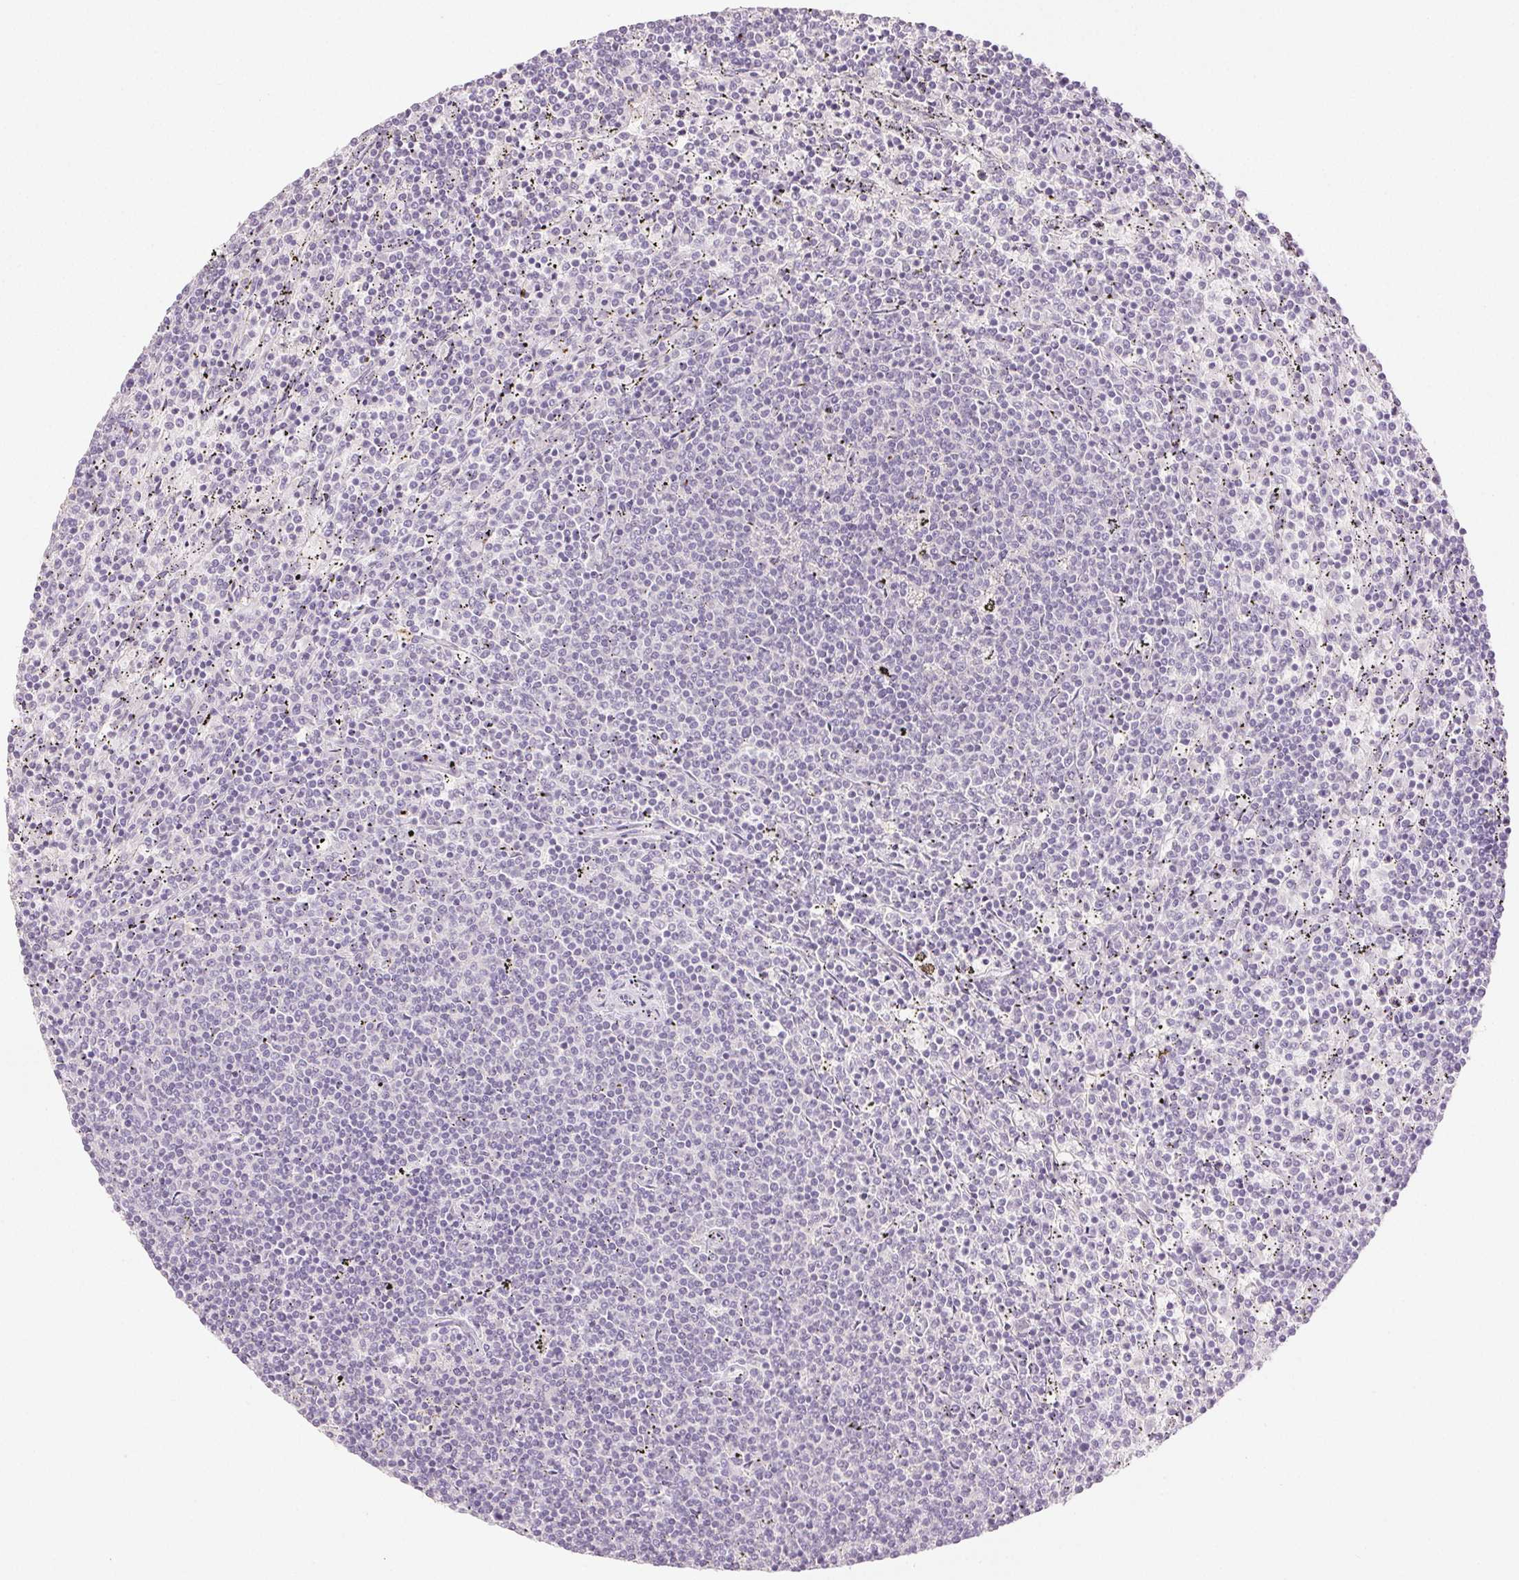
{"staining": {"intensity": "negative", "quantity": "none", "location": "none"}, "tissue": "lymphoma", "cell_type": "Tumor cells", "image_type": "cancer", "snomed": [{"axis": "morphology", "description": "Malignant lymphoma, non-Hodgkin's type, Low grade"}, {"axis": "topography", "description": "Spleen"}], "caption": "Histopathology image shows no protein staining in tumor cells of low-grade malignant lymphoma, non-Hodgkin's type tissue.", "gene": "PI3", "patient": {"sex": "female", "age": 50}}